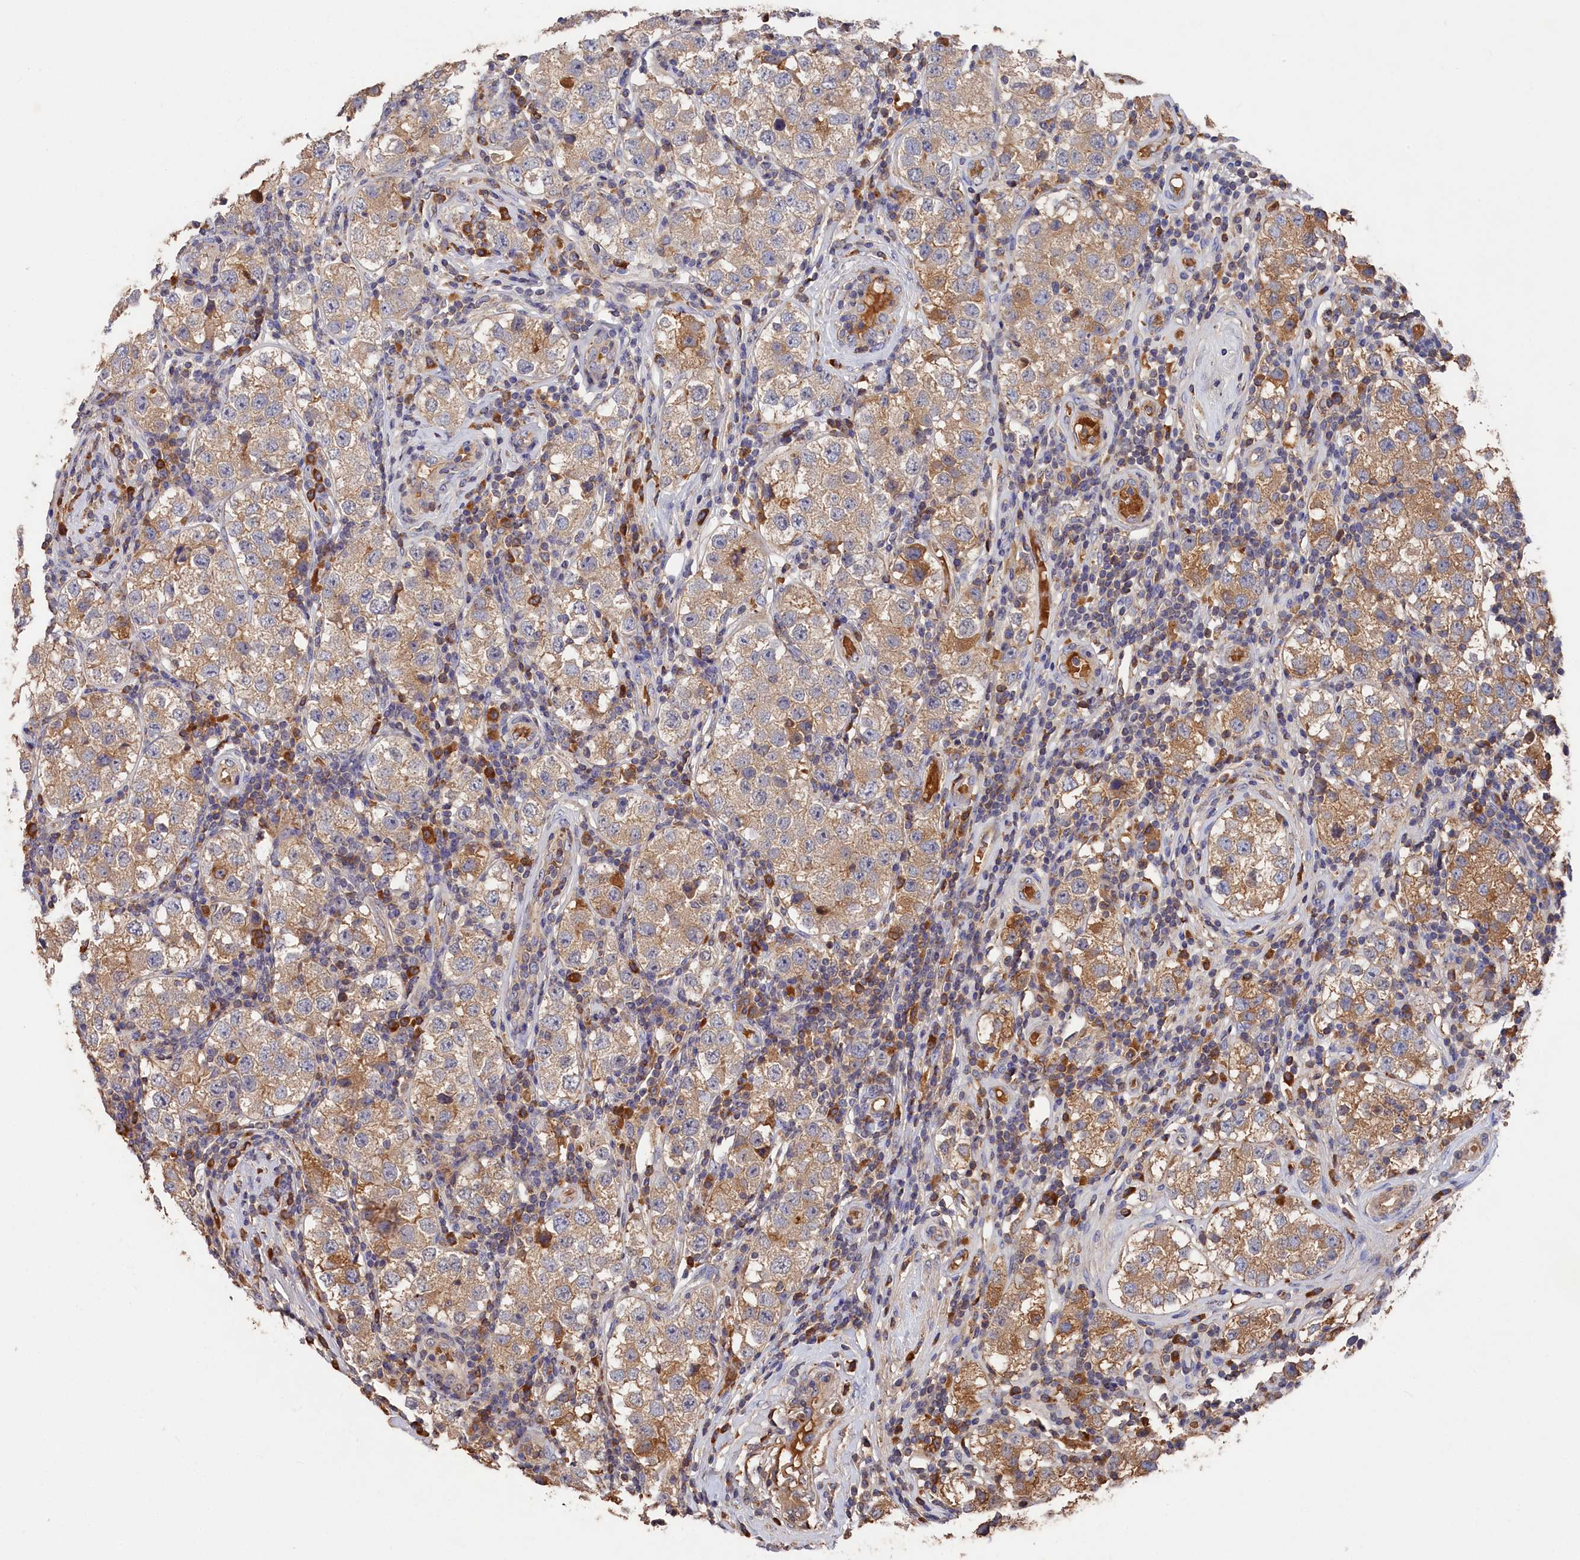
{"staining": {"intensity": "weak", "quantity": ">75%", "location": "cytoplasmic/membranous"}, "tissue": "testis cancer", "cell_type": "Tumor cells", "image_type": "cancer", "snomed": [{"axis": "morphology", "description": "Seminoma, NOS"}, {"axis": "topography", "description": "Testis"}], "caption": "This micrograph shows immunohistochemistry staining of human testis seminoma, with low weak cytoplasmic/membranous staining in approximately >75% of tumor cells.", "gene": "DHRS11", "patient": {"sex": "male", "age": 34}}